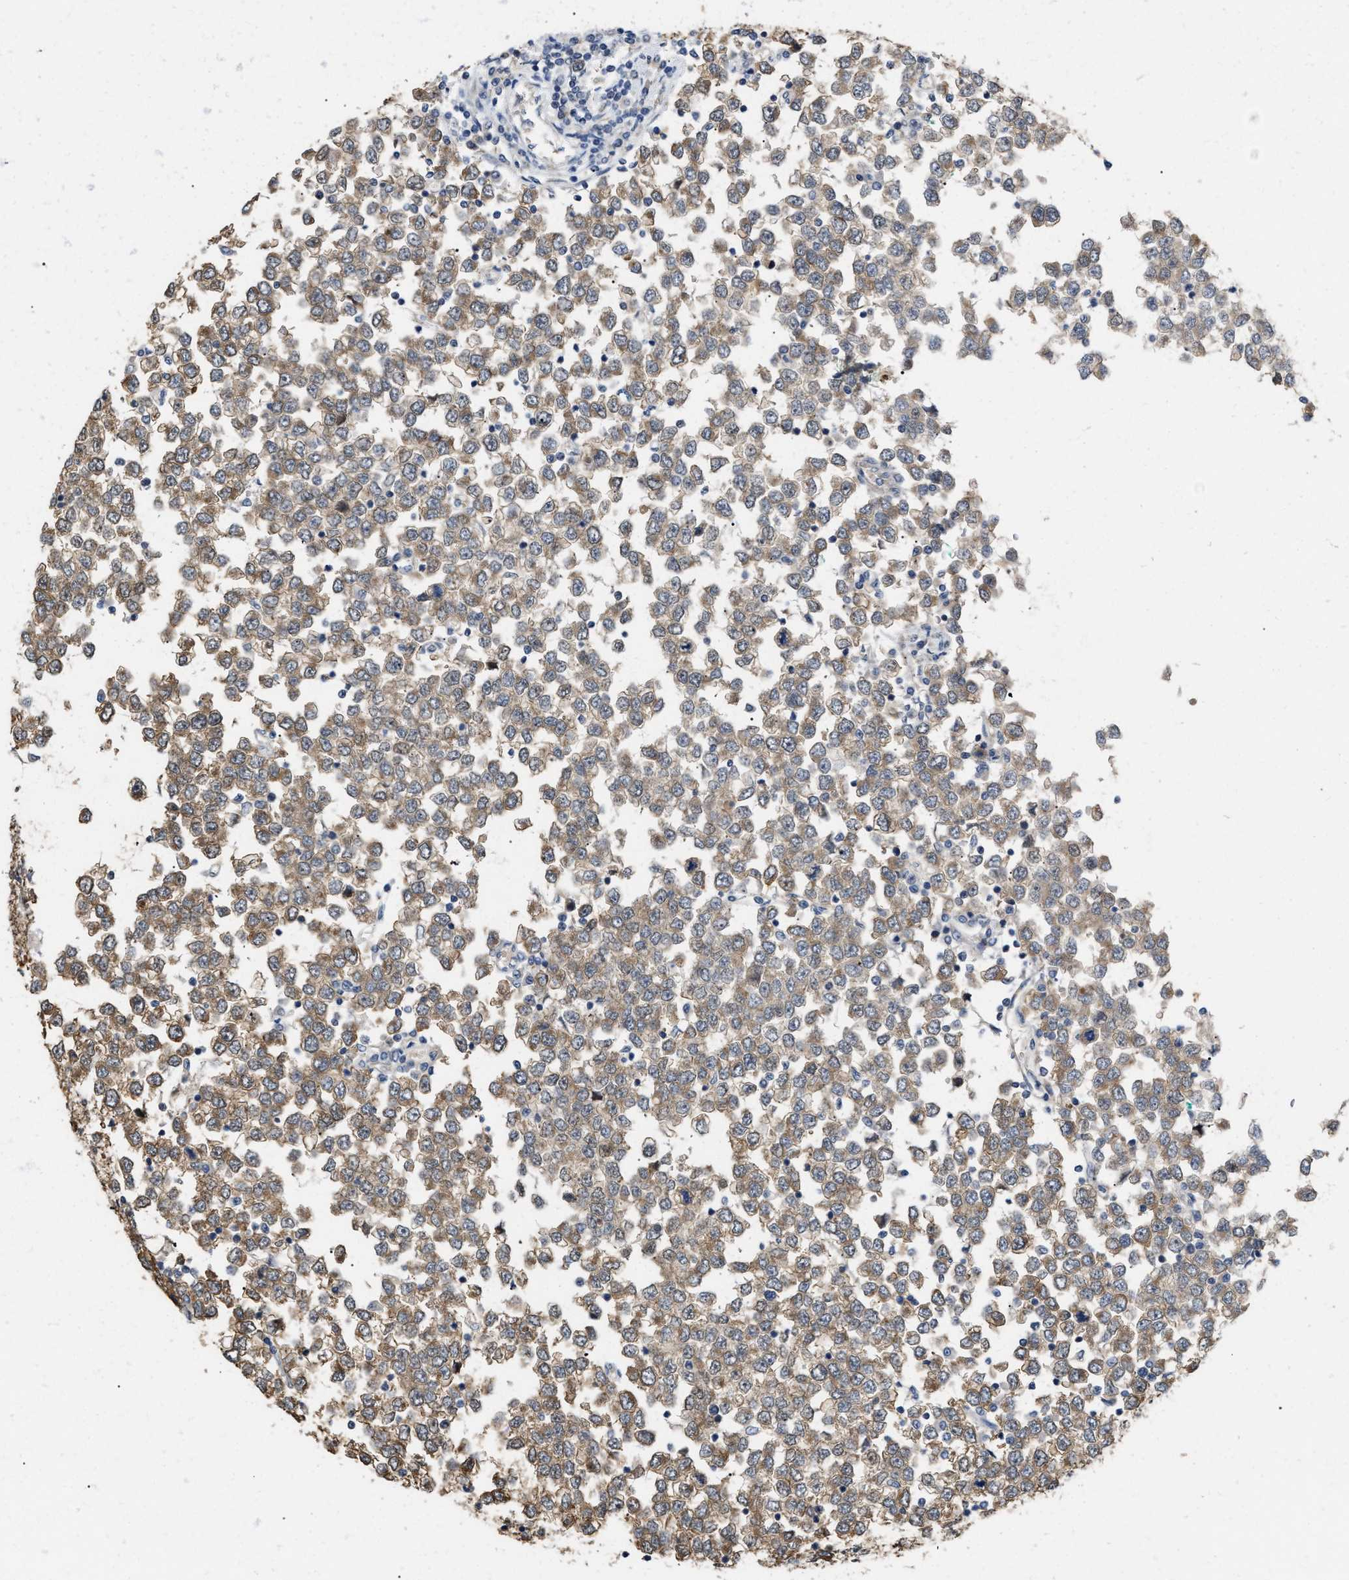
{"staining": {"intensity": "moderate", "quantity": ">75%", "location": "cytoplasmic/membranous"}, "tissue": "testis cancer", "cell_type": "Tumor cells", "image_type": "cancer", "snomed": [{"axis": "morphology", "description": "Seminoma, NOS"}, {"axis": "topography", "description": "Testis"}], "caption": "Testis cancer tissue exhibits moderate cytoplasmic/membranous staining in approximately >75% of tumor cells, visualized by immunohistochemistry.", "gene": "CSNK1A1", "patient": {"sex": "male", "age": 65}}